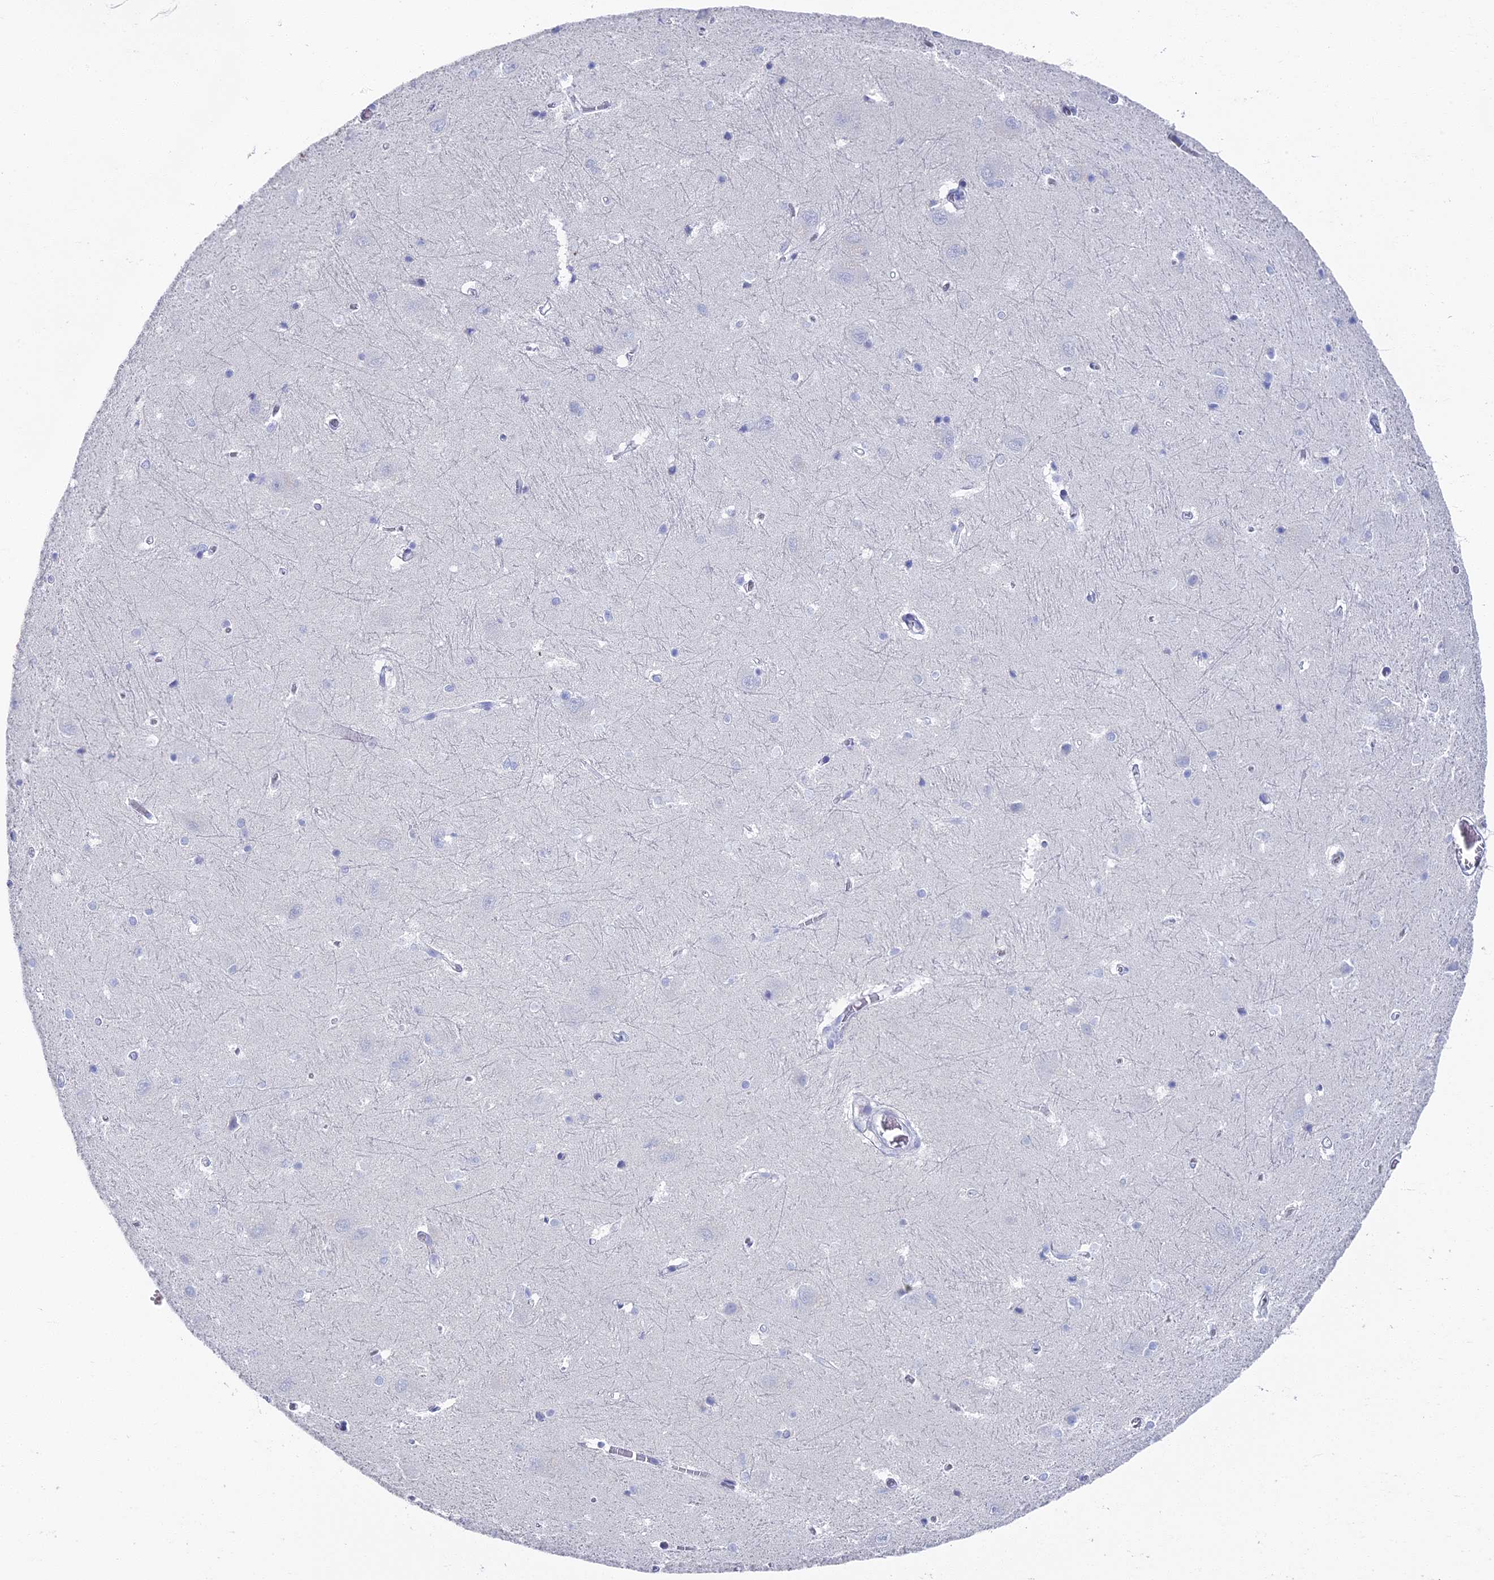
{"staining": {"intensity": "negative", "quantity": "none", "location": "none"}, "tissue": "caudate", "cell_type": "Glial cells", "image_type": "normal", "snomed": [{"axis": "morphology", "description": "Normal tissue, NOS"}, {"axis": "topography", "description": "Lateral ventricle wall"}], "caption": "The IHC histopathology image has no significant staining in glial cells of caudate. The staining was performed using DAB to visualize the protein expression in brown, while the nuclei were stained in blue with hematoxylin (Magnification: 20x).", "gene": "ALPP", "patient": {"sex": "male", "age": 37}}